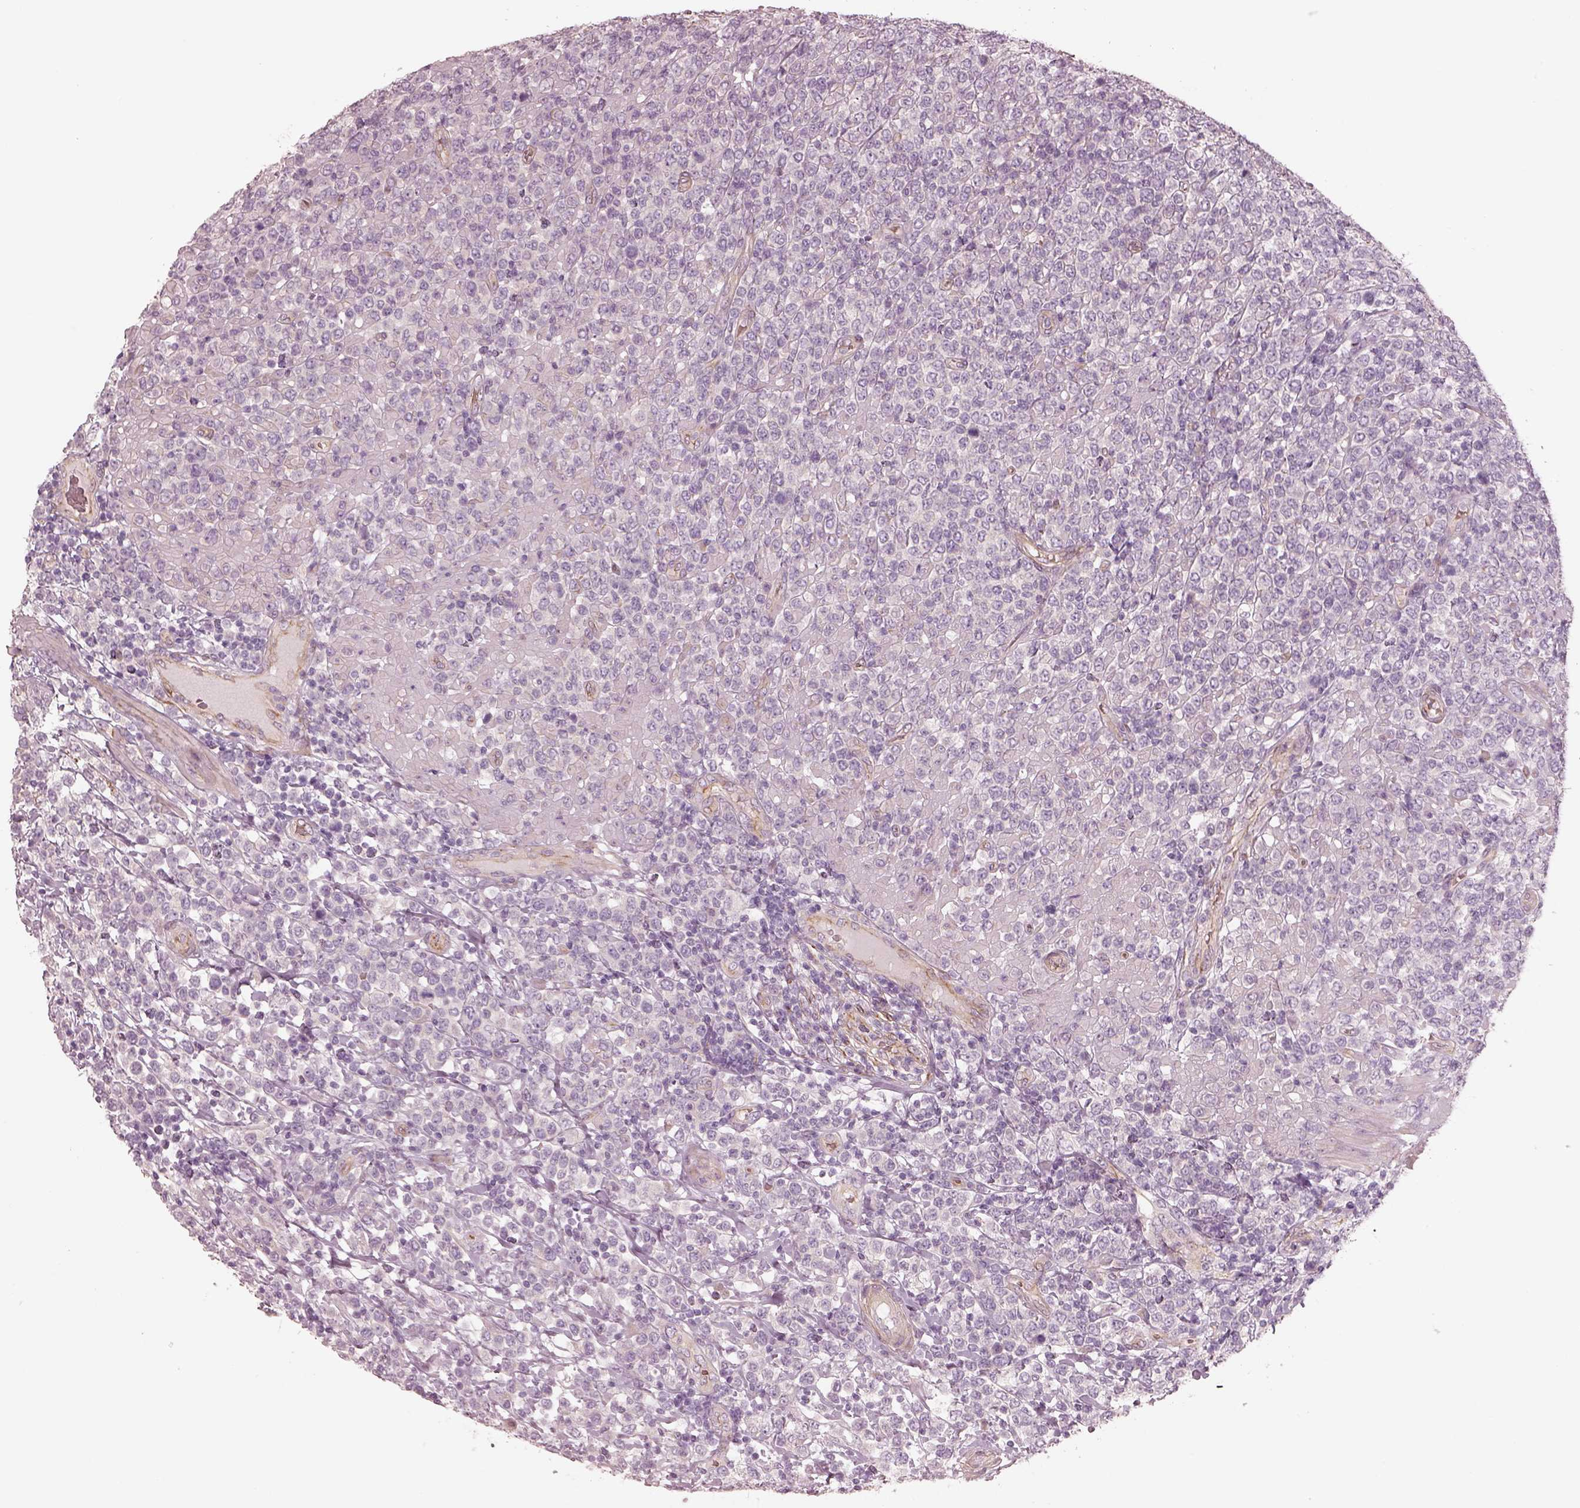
{"staining": {"intensity": "negative", "quantity": "none", "location": "none"}, "tissue": "lymphoma", "cell_type": "Tumor cells", "image_type": "cancer", "snomed": [{"axis": "morphology", "description": "Malignant lymphoma, non-Hodgkin's type, High grade"}, {"axis": "topography", "description": "Soft tissue"}], "caption": "Tumor cells are negative for protein expression in human high-grade malignant lymphoma, non-Hodgkin's type. Brightfield microscopy of immunohistochemistry stained with DAB (3,3'-diaminobenzidine) (brown) and hematoxylin (blue), captured at high magnification.", "gene": "CRYM", "patient": {"sex": "female", "age": 56}}